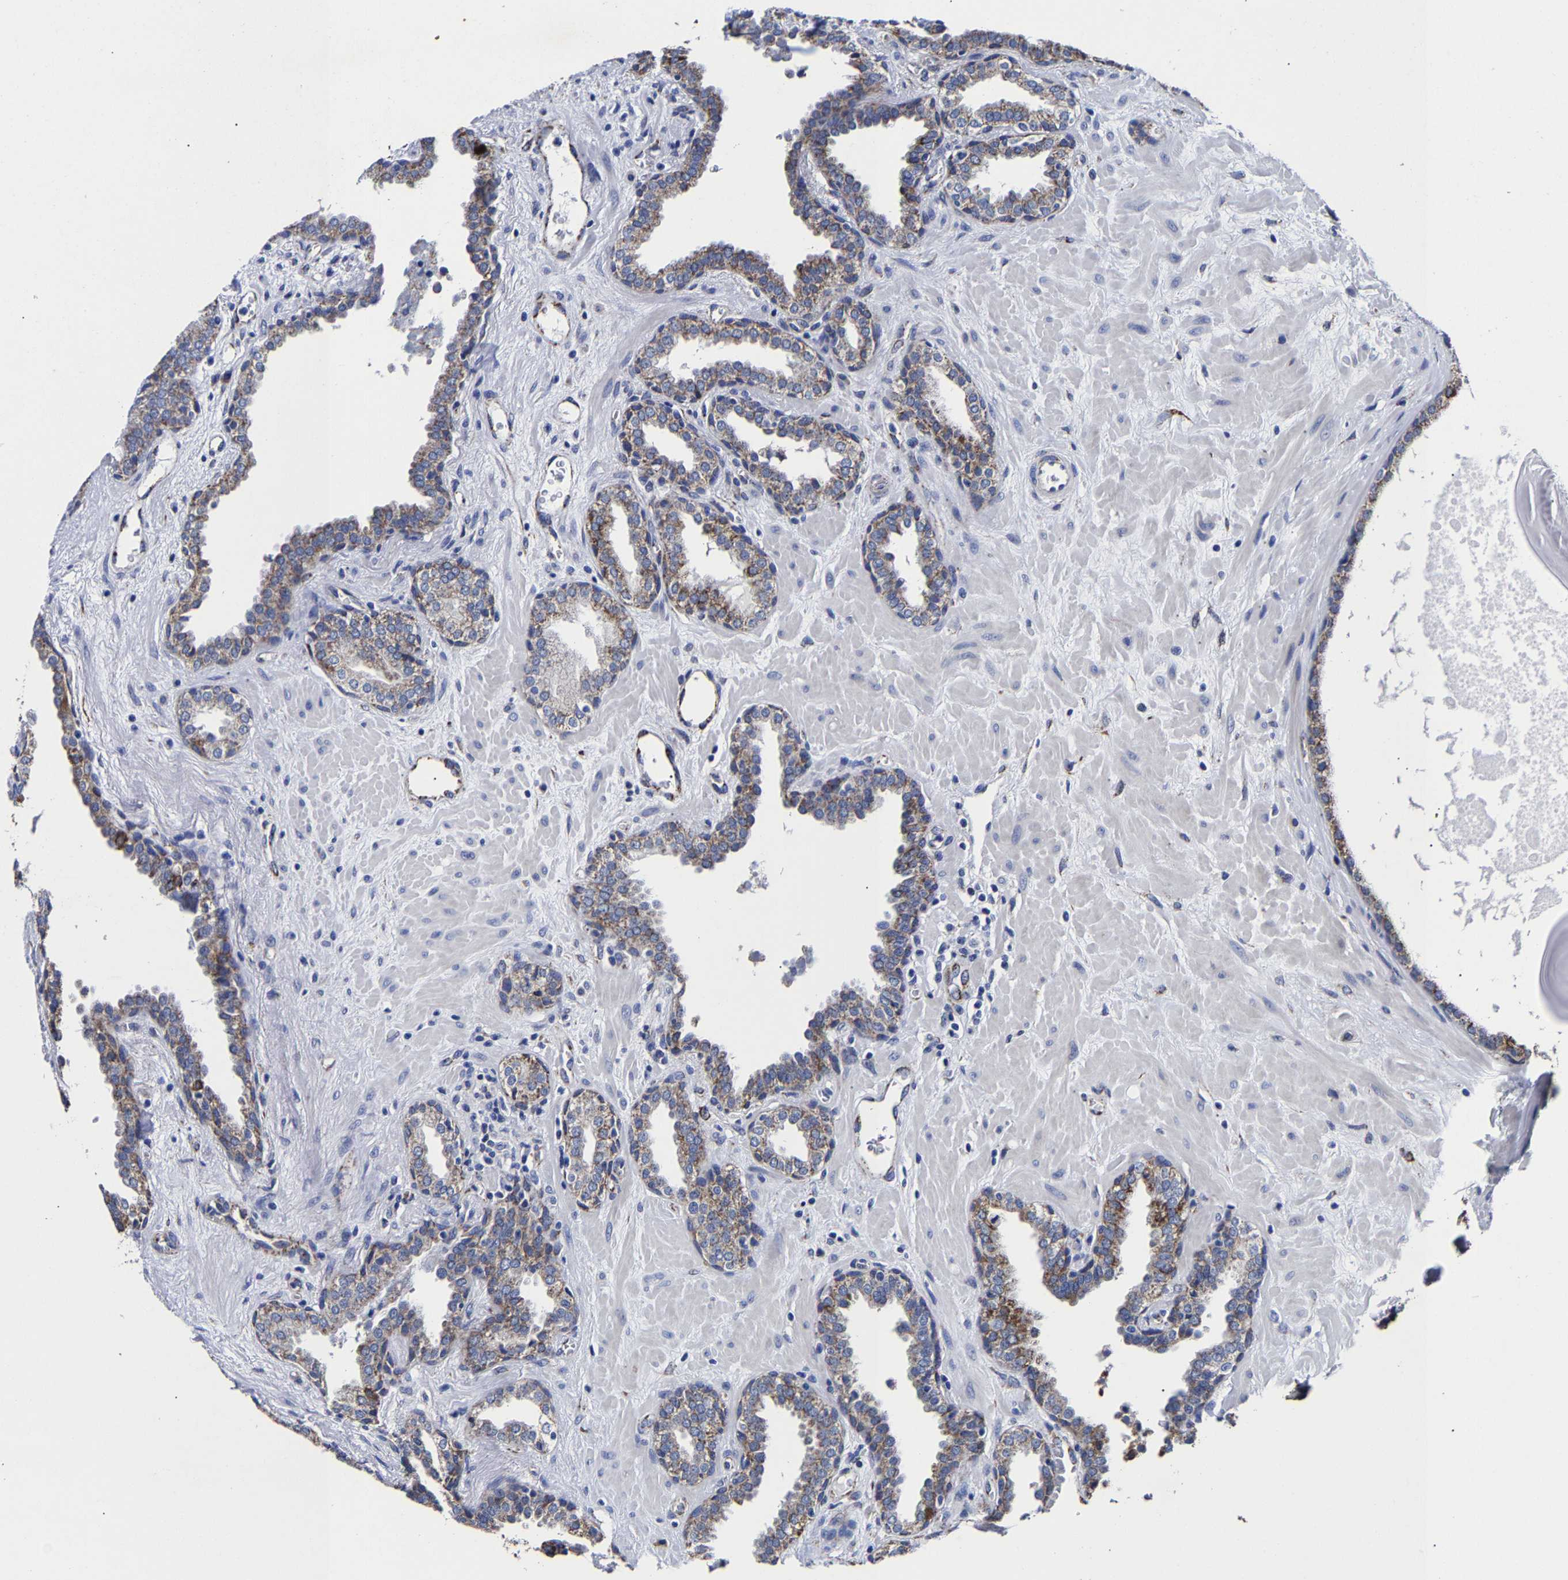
{"staining": {"intensity": "moderate", "quantity": "25%-75%", "location": "cytoplasmic/membranous"}, "tissue": "prostate", "cell_type": "Glandular cells", "image_type": "normal", "snomed": [{"axis": "morphology", "description": "Normal tissue, NOS"}, {"axis": "topography", "description": "Prostate"}], "caption": "Immunohistochemistry micrograph of unremarkable prostate: prostate stained using immunohistochemistry (IHC) shows medium levels of moderate protein expression localized specifically in the cytoplasmic/membranous of glandular cells, appearing as a cytoplasmic/membranous brown color.", "gene": "AASS", "patient": {"sex": "male", "age": 51}}